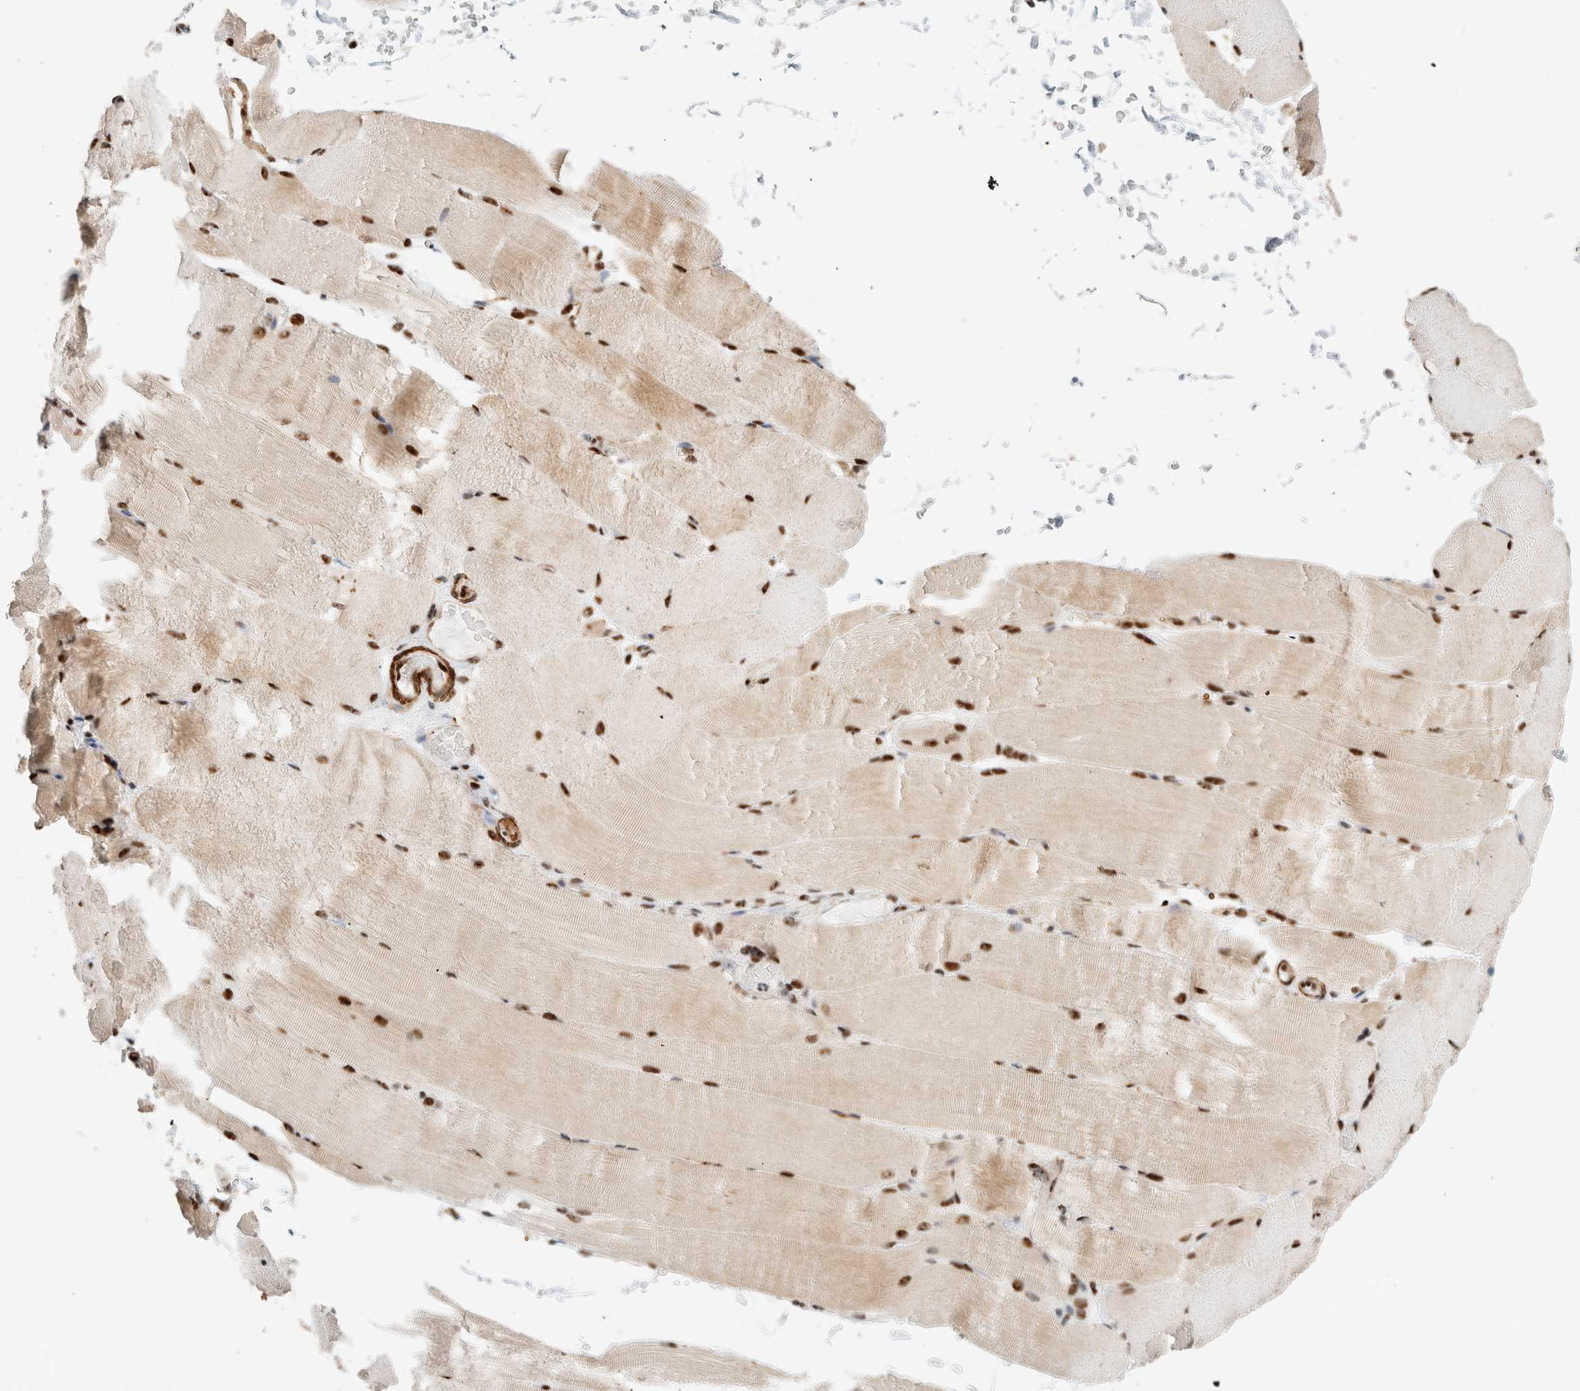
{"staining": {"intensity": "strong", "quantity": ">75%", "location": "nuclear"}, "tissue": "skeletal muscle", "cell_type": "Myocytes", "image_type": "normal", "snomed": [{"axis": "morphology", "description": "Normal tissue, NOS"}, {"axis": "topography", "description": "Skeletal muscle"}, {"axis": "topography", "description": "Parathyroid gland"}], "caption": "Skeletal muscle stained with IHC exhibits strong nuclear staining in about >75% of myocytes. (Brightfield microscopy of DAB IHC at high magnification).", "gene": "ID3", "patient": {"sex": "female", "age": 37}}